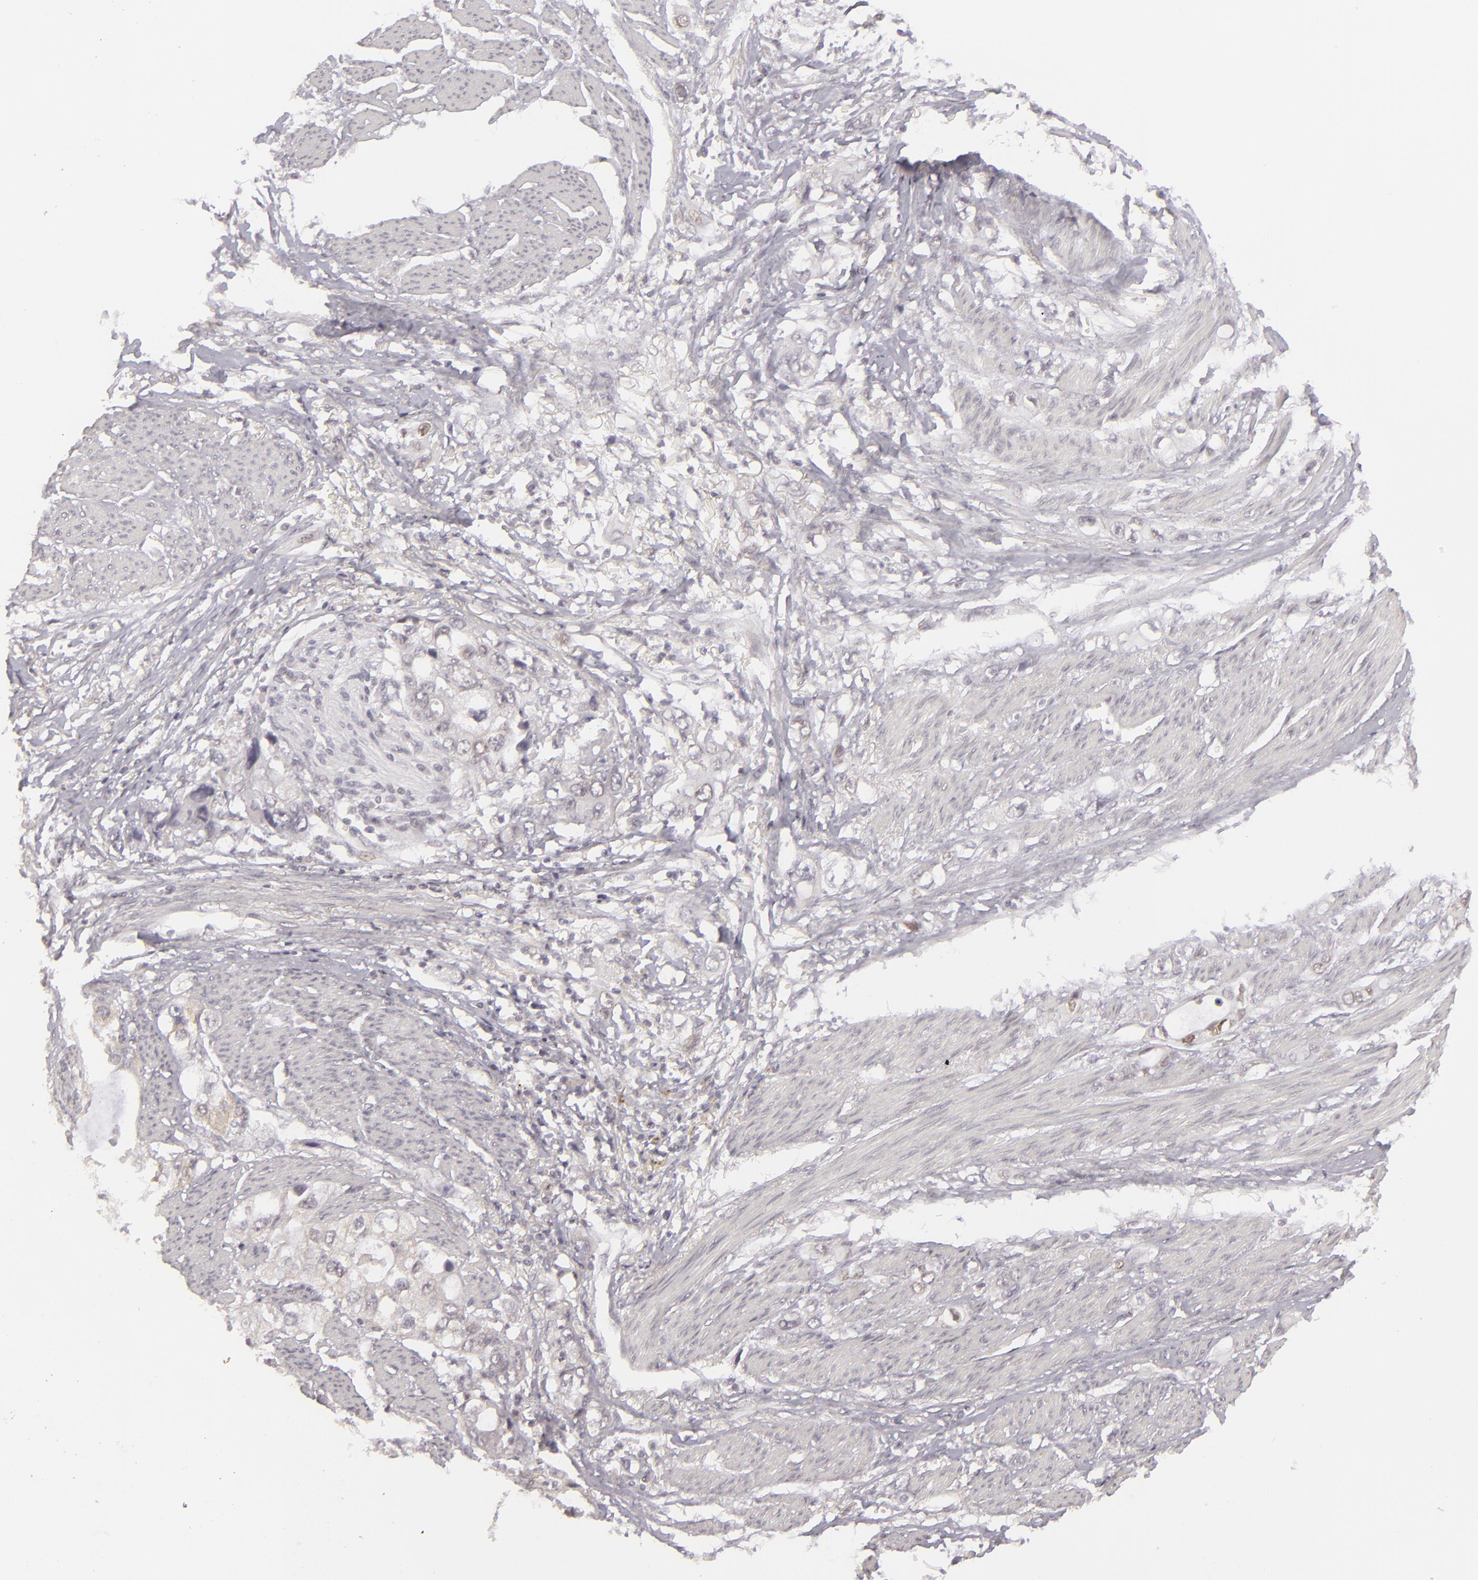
{"staining": {"intensity": "weak", "quantity": "<25%", "location": "nuclear"}, "tissue": "stomach cancer", "cell_type": "Tumor cells", "image_type": "cancer", "snomed": [{"axis": "morphology", "description": "Adenocarcinoma, NOS"}, {"axis": "topography", "description": "Stomach, upper"}], "caption": "Tumor cells show no significant protein positivity in stomach cancer.", "gene": "SIX1", "patient": {"sex": "female", "age": 52}}